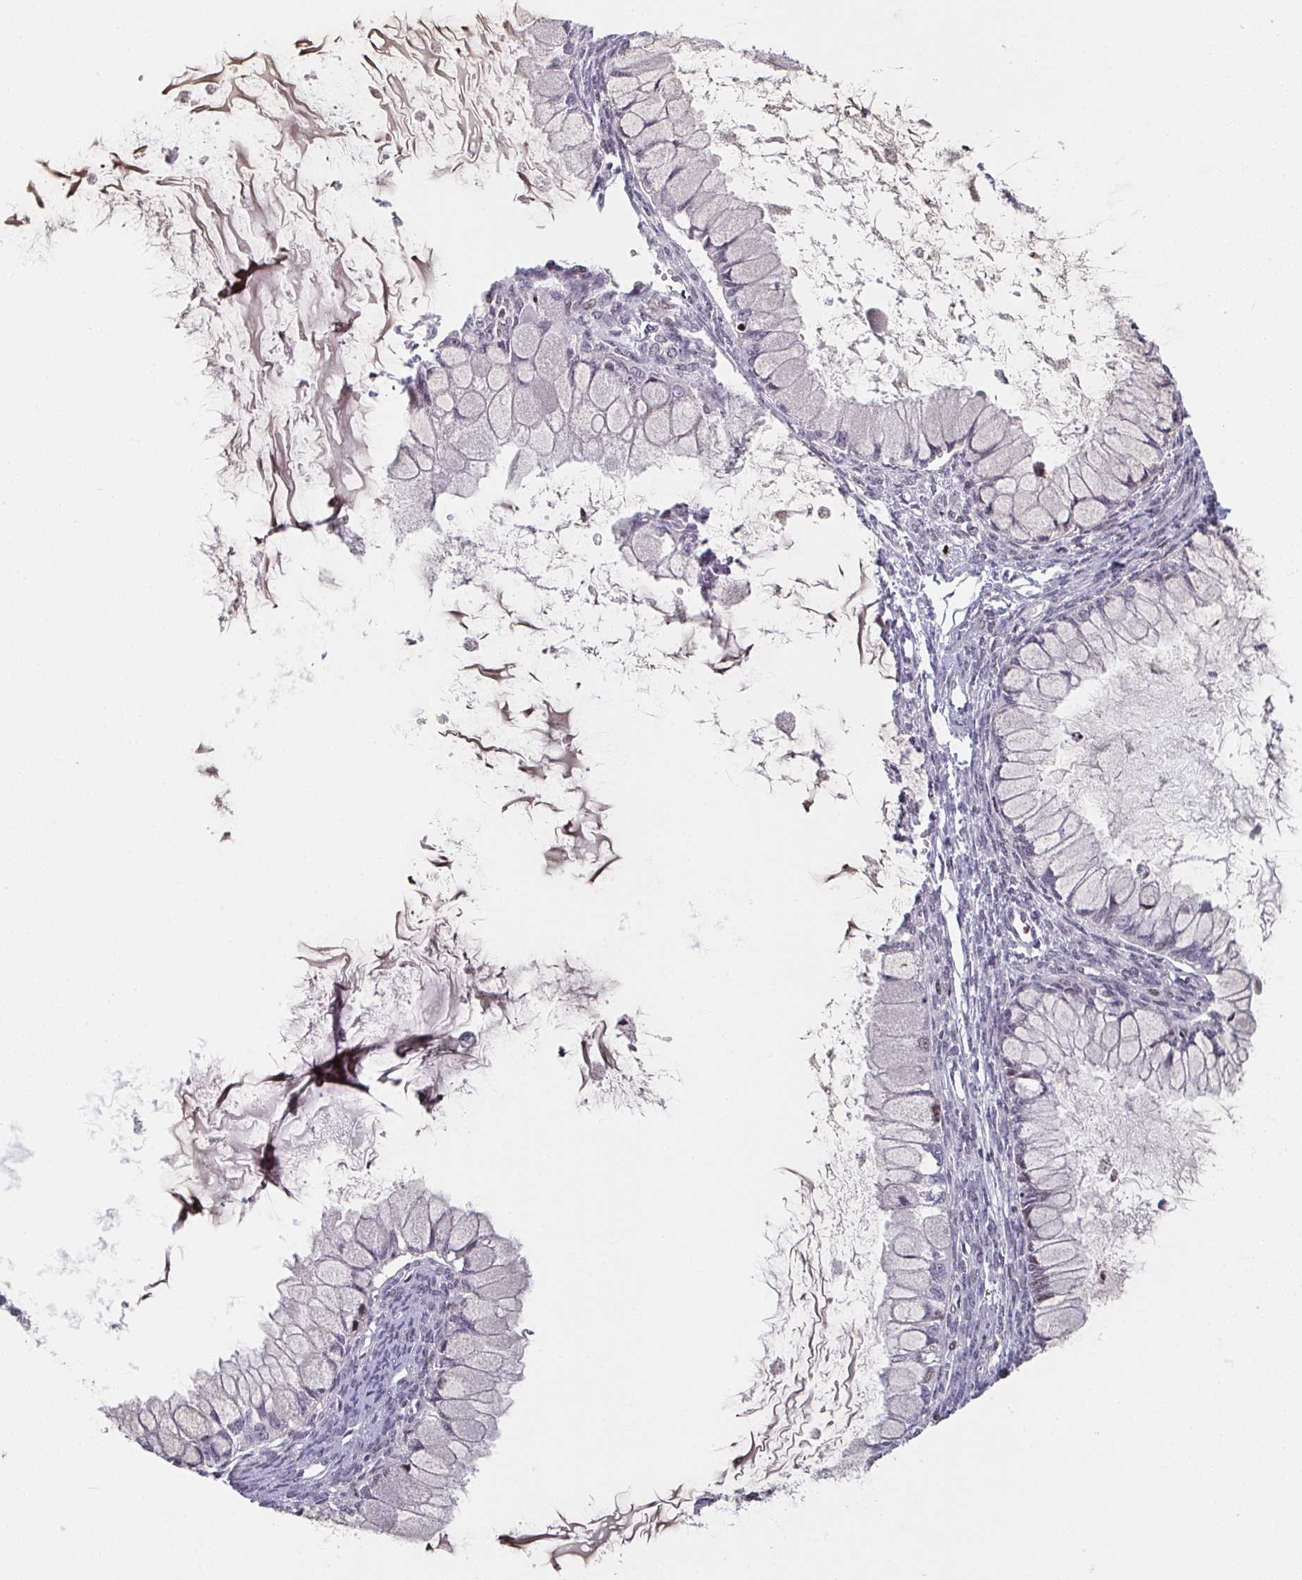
{"staining": {"intensity": "negative", "quantity": "none", "location": "none"}, "tissue": "ovarian cancer", "cell_type": "Tumor cells", "image_type": "cancer", "snomed": [{"axis": "morphology", "description": "Cystadenocarcinoma, mucinous, NOS"}, {"axis": "topography", "description": "Ovary"}], "caption": "This is a histopathology image of immunohistochemistry staining of ovarian mucinous cystadenocarcinoma, which shows no expression in tumor cells.", "gene": "PCDHB8", "patient": {"sex": "female", "age": 34}}